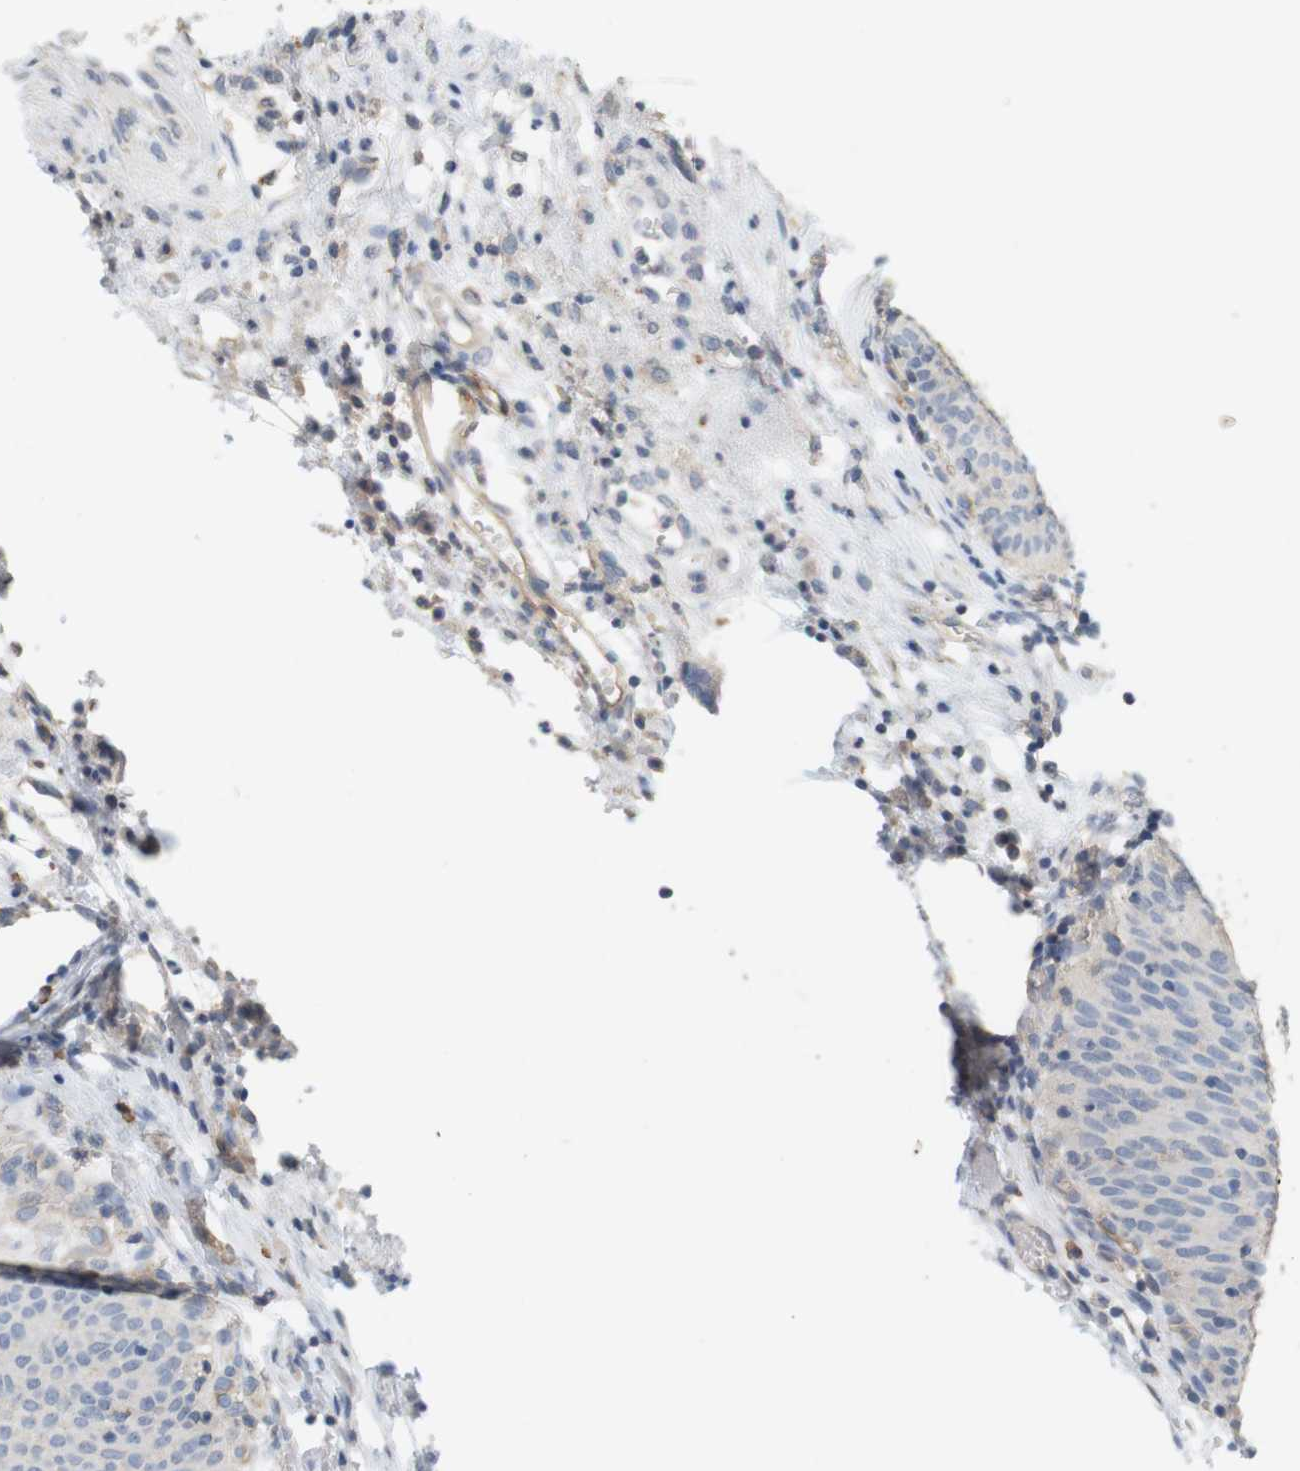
{"staining": {"intensity": "negative", "quantity": "none", "location": "none"}, "tissue": "urinary bladder", "cell_type": "Urothelial cells", "image_type": "normal", "snomed": [{"axis": "morphology", "description": "Normal tissue, NOS"}, {"axis": "morphology", "description": "Dysplasia, NOS"}, {"axis": "topography", "description": "Urinary bladder"}], "caption": "Unremarkable urinary bladder was stained to show a protein in brown. There is no significant staining in urothelial cells. (Immunohistochemistry, brightfield microscopy, high magnification).", "gene": "OSR1", "patient": {"sex": "male", "age": 35}}